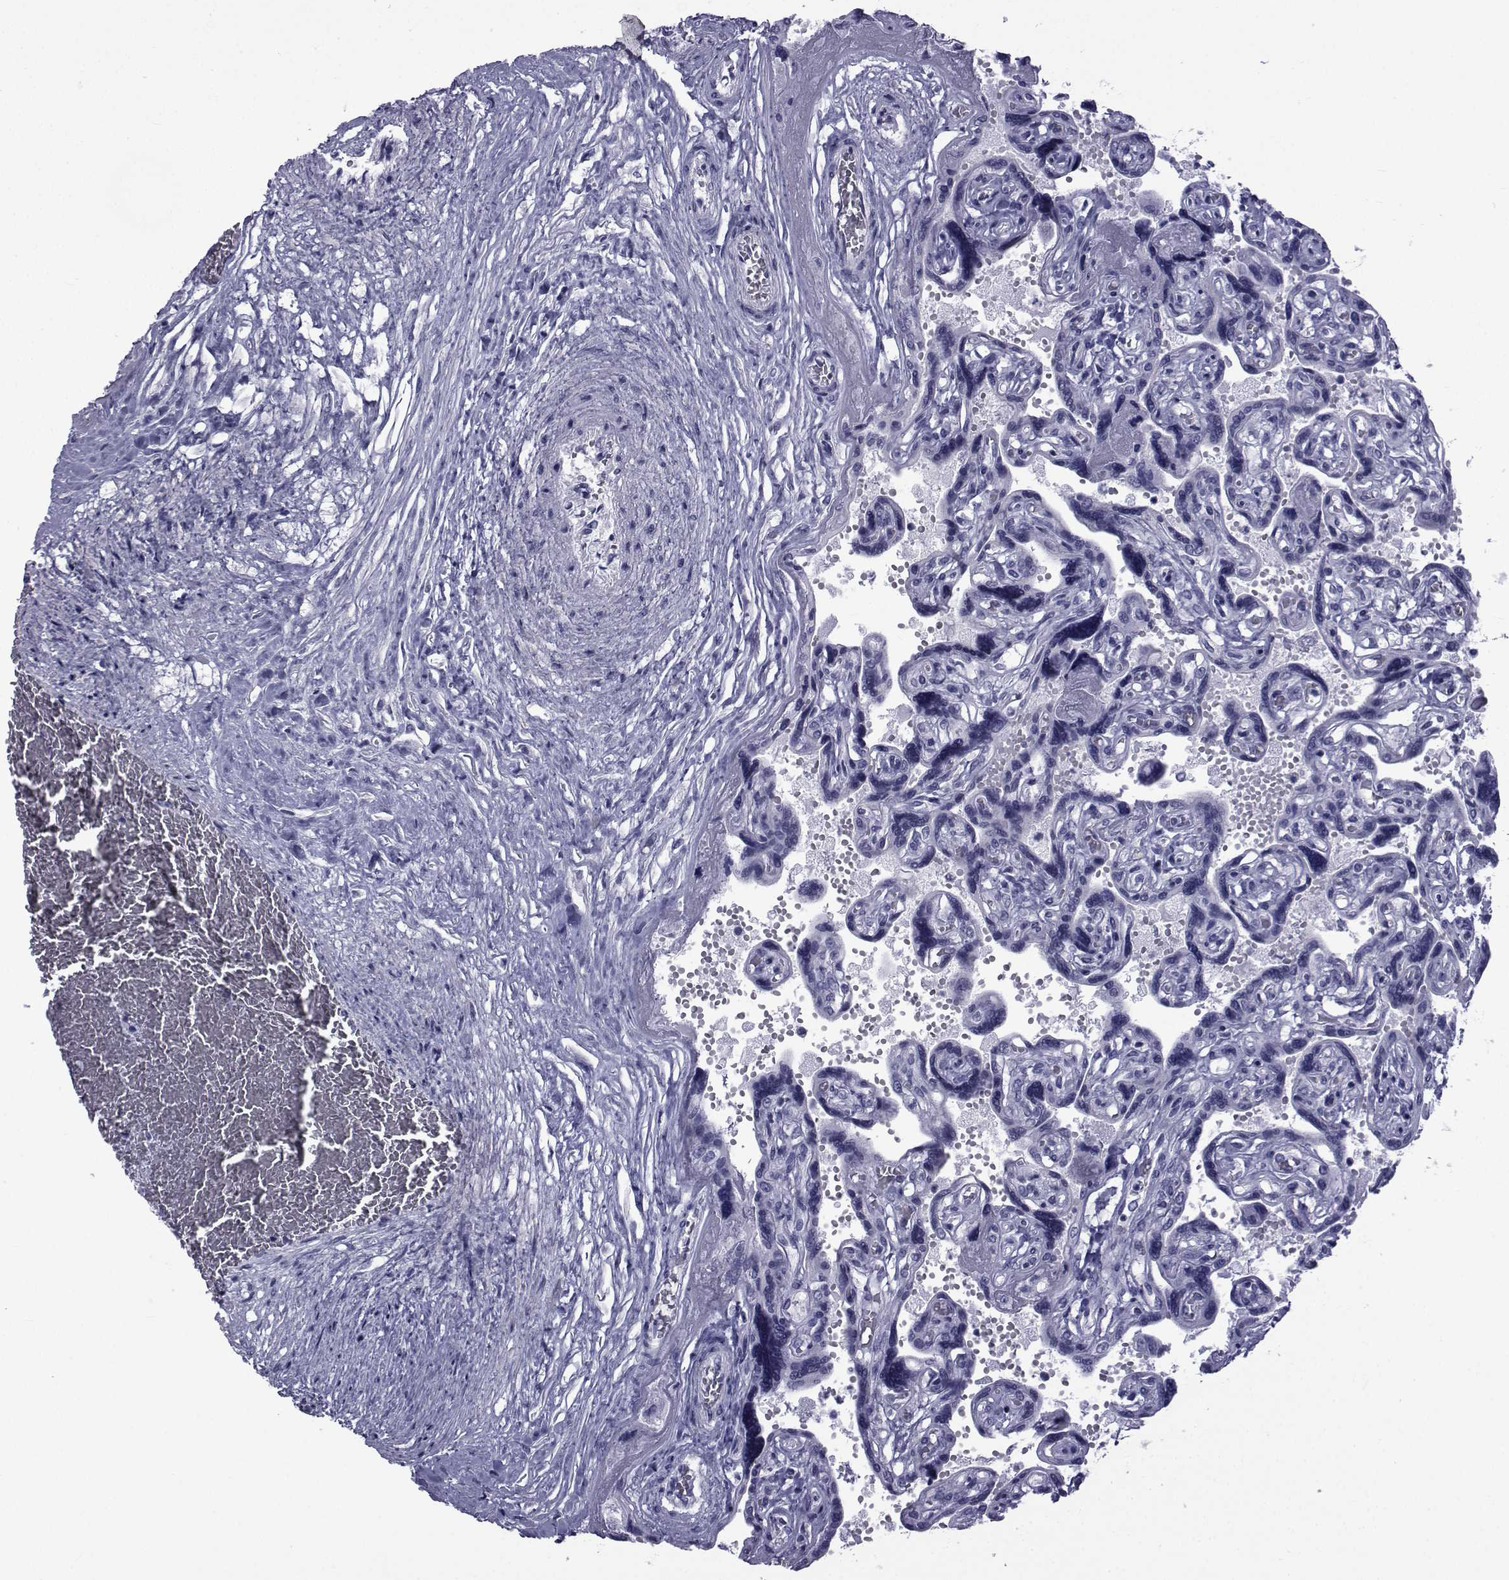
{"staining": {"intensity": "negative", "quantity": "none", "location": "none"}, "tissue": "placenta", "cell_type": "Decidual cells", "image_type": "normal", "snomed": [{"axis": "morphology", "description": "Normal tissue, NOS"}, {"axis": "topography", "description": "Placenta"}], "caption": "A micrograph of placenta stained for a protein shows no brown staining in decidual cells. (DAB immunohistochemistry (IHC) with hematoxylin counter stain).", "gene": "PDE6G", "patient": {"sex": "female", "age": 32}}